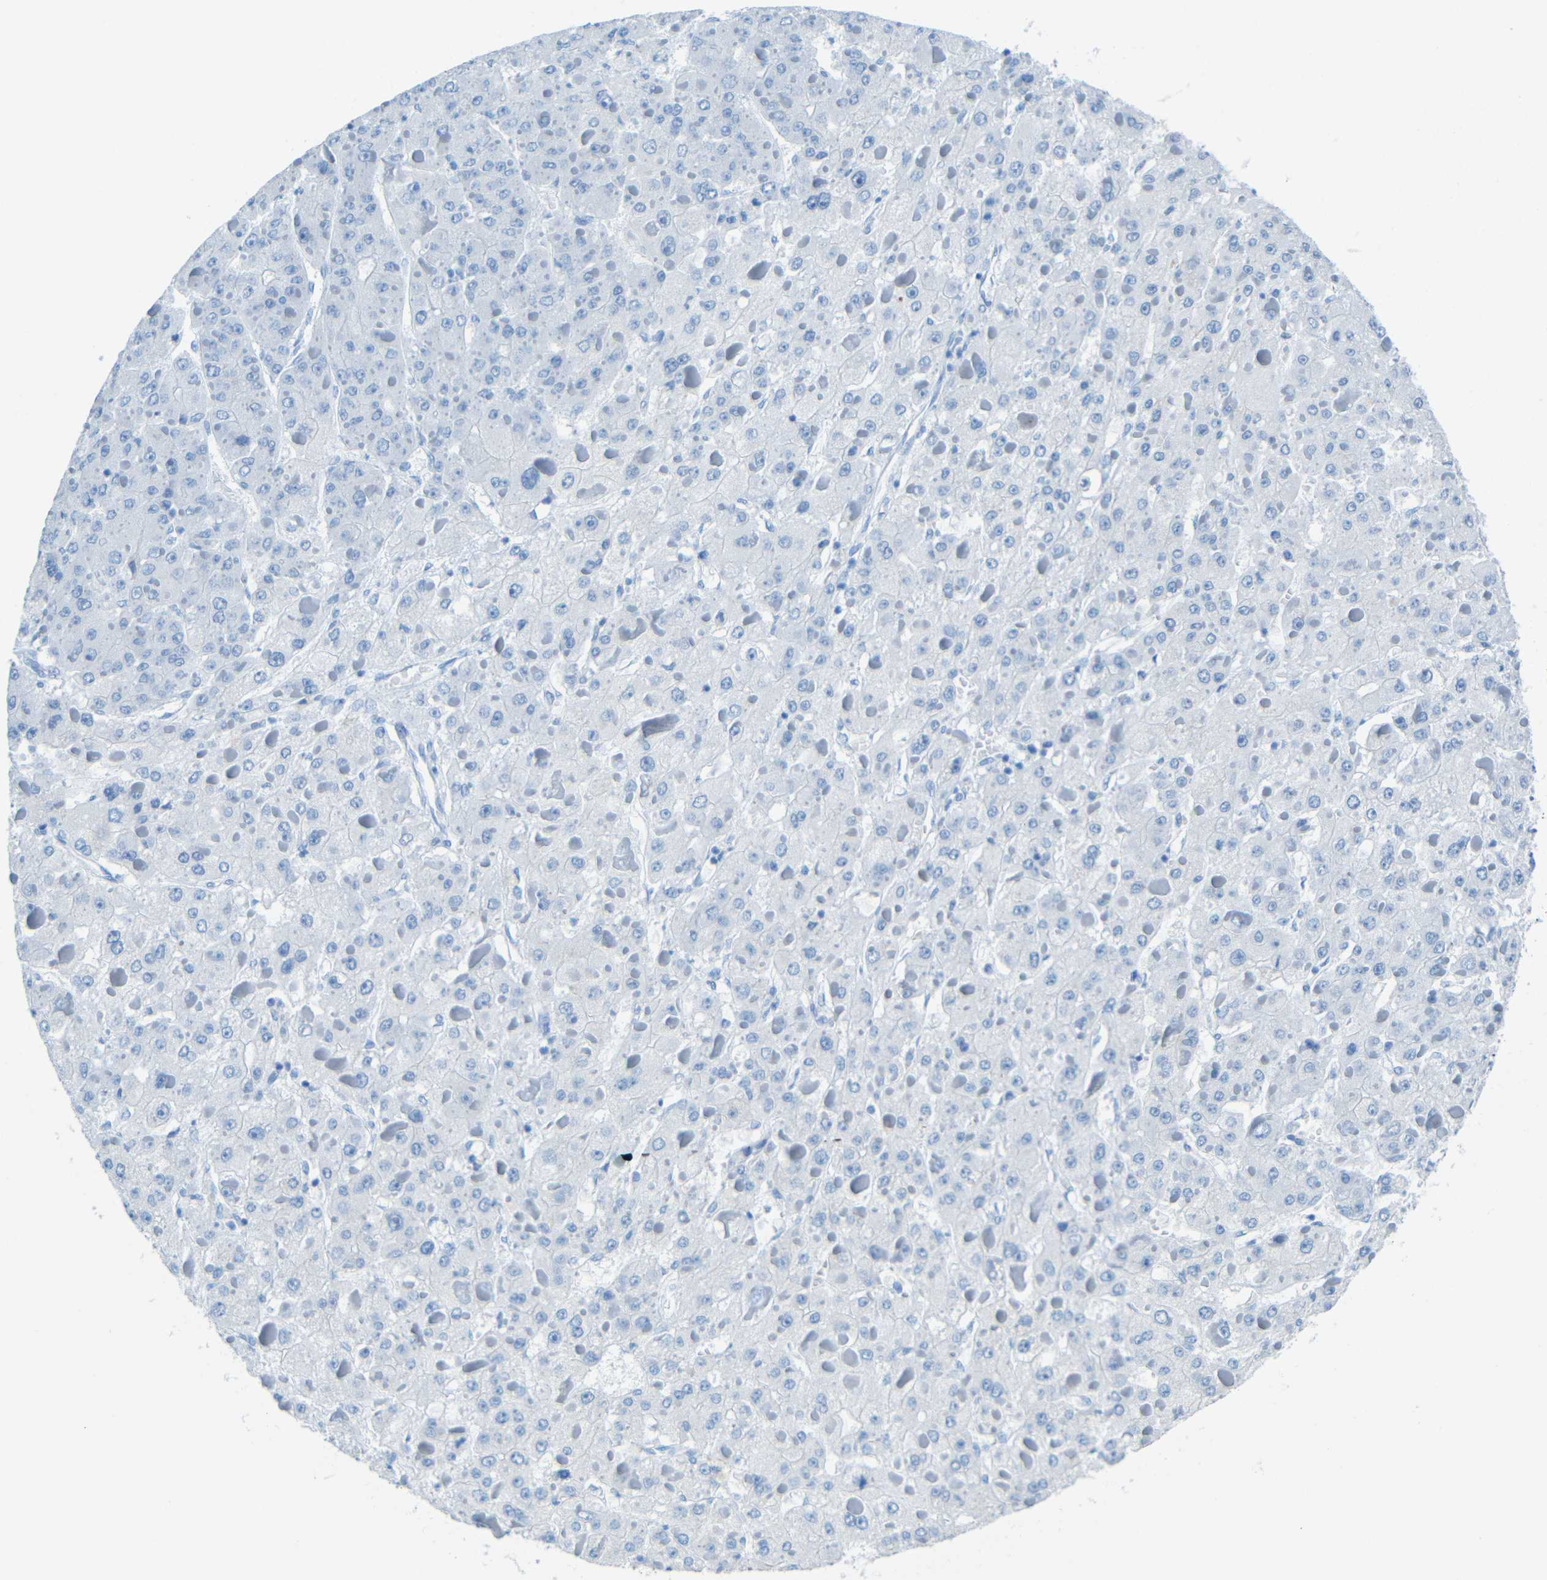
{"staining": {"intensity": "negative", "quantity": "none", "location": "none"}, "tissue": "liver cancer", "cell_type": "Tumor cells", "image_type": "cancer", "snomed": [{"axis": "morphology", "description": "Carcinoma, Hepatocellular, NOS"}, {"axis": "topography", "description": "Liver"}], "caption": "DAB immunohistochemical staining of human liver cancer demonstrates no significant expression in tumor cells.", "gene": "TUBB4B", "patient": {"sex": "female", "age": 73}}